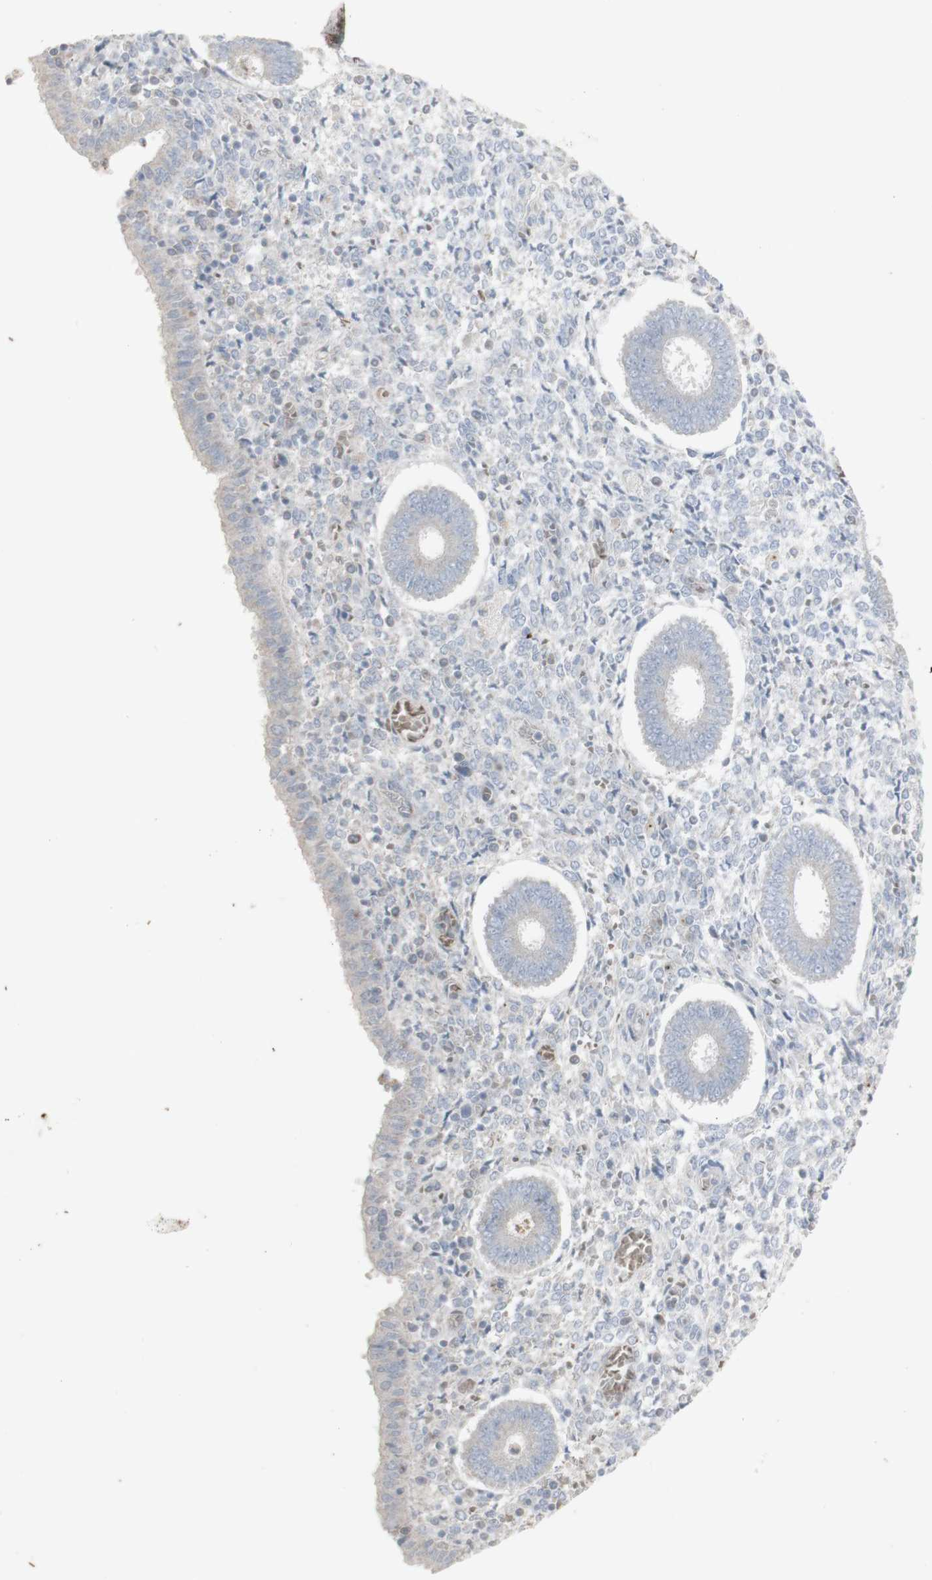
{"staining": {"intensity": "negative", "quantity": "none", "location": "none"}, "tissue": "endometrium", "cell_type": "Cells in endometrial stroma", "image_type": "normal", "snomed": [{"axis": "morphology", "description": "Normal tissue, NOS"}, {"axis": "topography", "description": "Endometrium"}], "caption": "The micrograph displays no staining of cells in endometrial stroma in normal endometrium. (DAB IHC visualized using brightfield microscopy, high magnification).", "gene": "INS", "patient": {"sex": "female", "age": 35}}